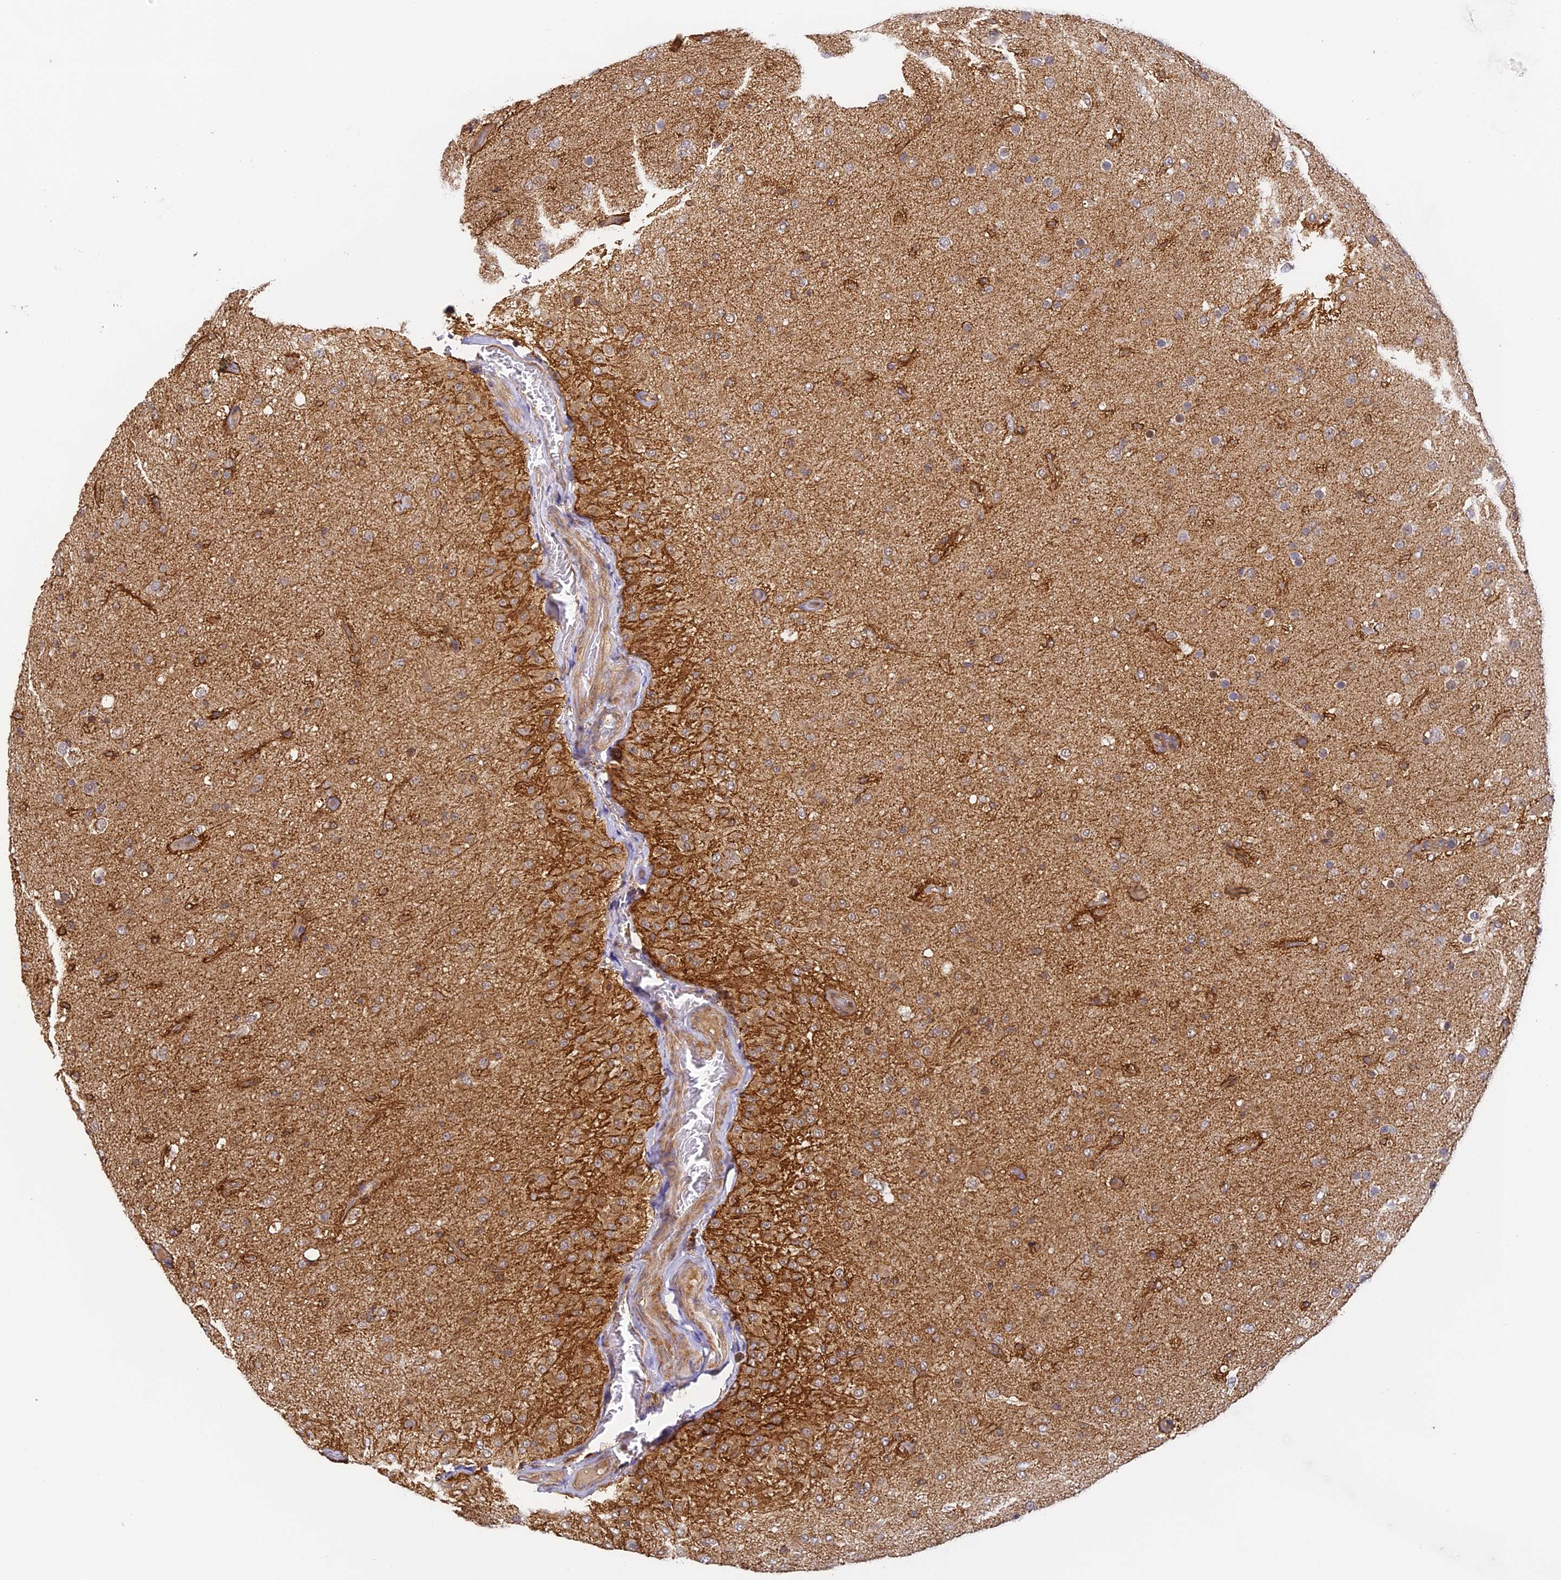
{"staining": {"intensity": "weak", "quantity": ">75%", "location": "cytoplasmic/membranous"}, "tissue": "glioma", "cell_type": "Tumor cells", "image_type": "cancer", "snomed": [{"axis": "morphology", "description": "Glioma, malignant, Low grade"}, {"axis": "topography", "description": "Brain"}], "caption": "Immunohistochemical staining of human glioma shows low levels of weak cytoplasmic/membranous protein positivity in about >75% of tumor cells. (DAB IHC with brightfield microscopy, high magnification).", "gene": "ZNF443", "patient": {"sex": "male", "age": 65}}